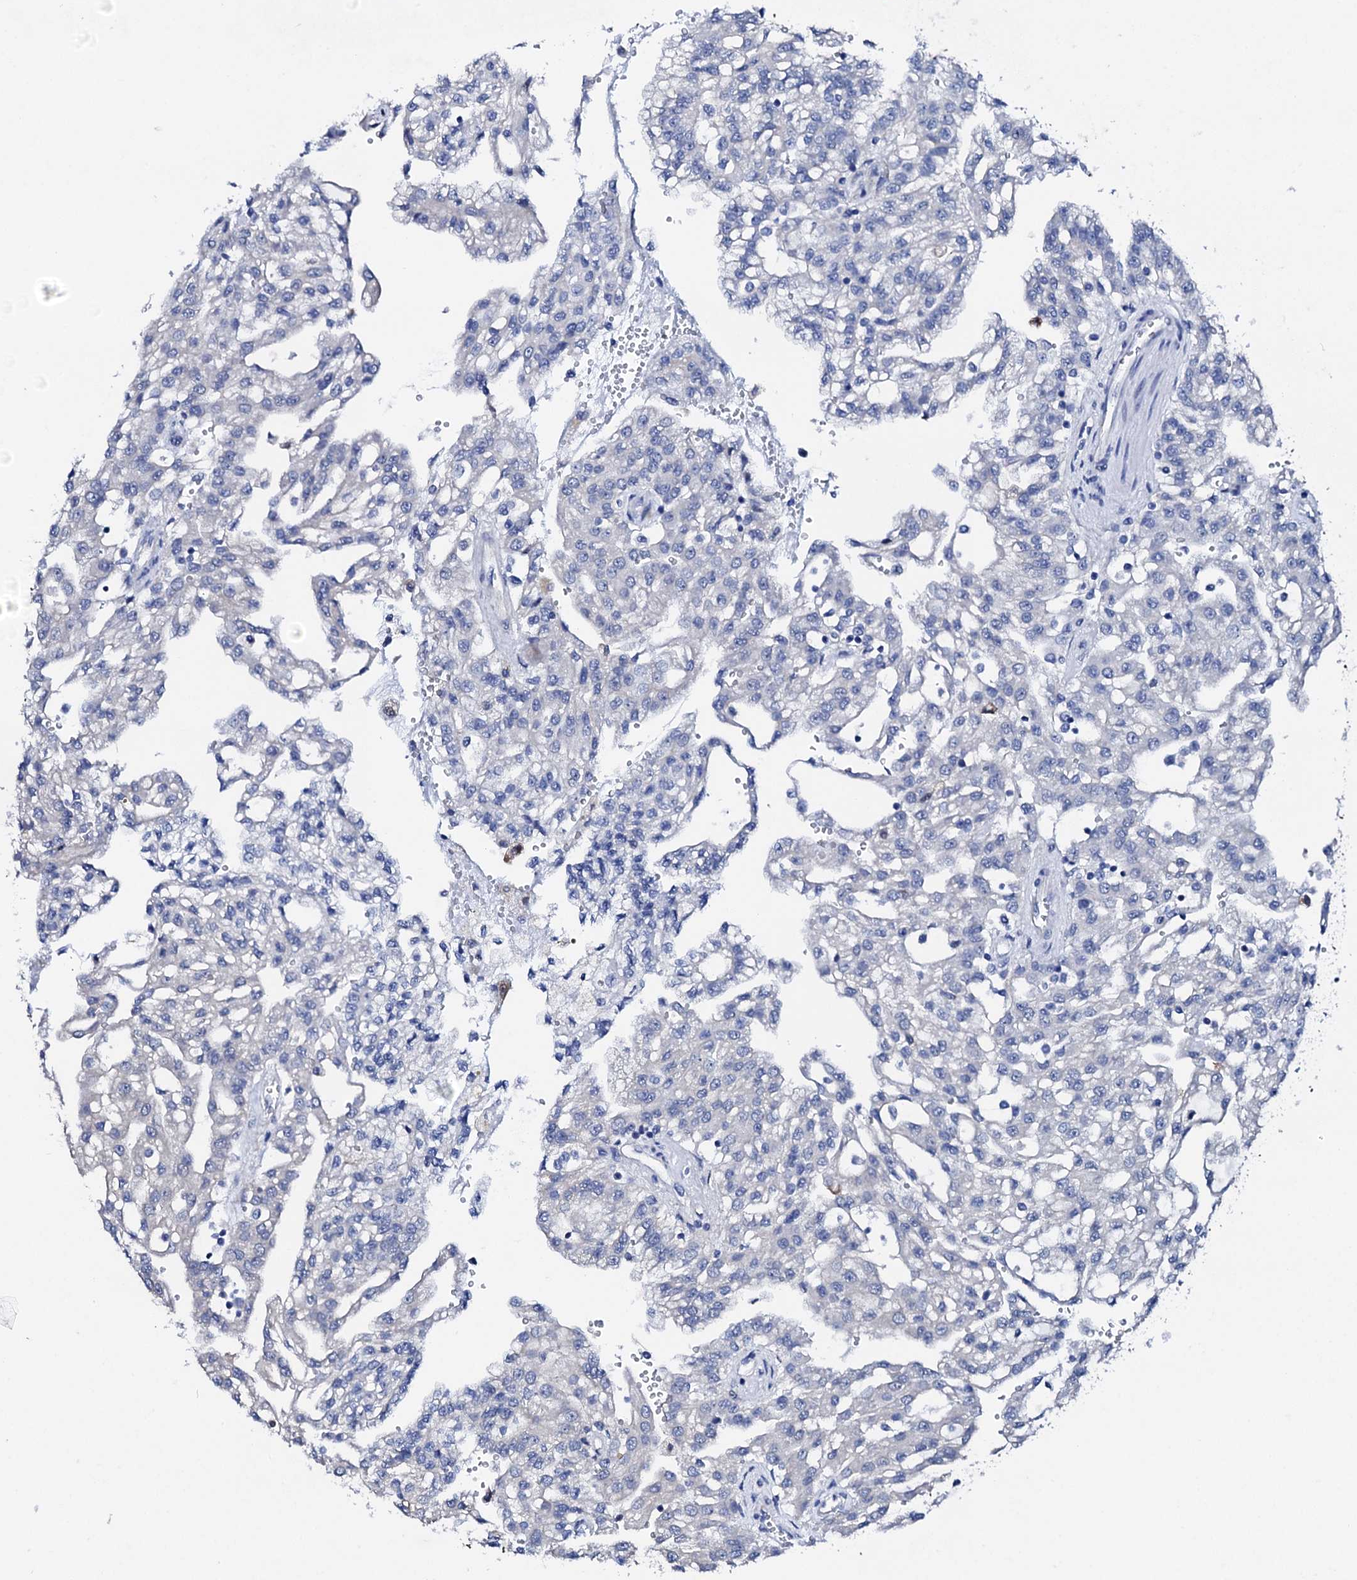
{"staining": {"intensity": "negative", "quantity": "none", "location": "none"}, "tissue": "renal cancer", "cell_type": "Tumor cells", "image_type": "cancer", "snomed": [{"axis": "morphology", "description": "Adenocarcinoma, NOS"}, {"axis": "topography", "description": "Kidney"}], "caption": "Tumor cells show no significant protein expression in renal cancer. (IHC, brightfield microscopy, high magnification).", "gene": "TRDN", "patient": {"sex": "male", "age": 63}}